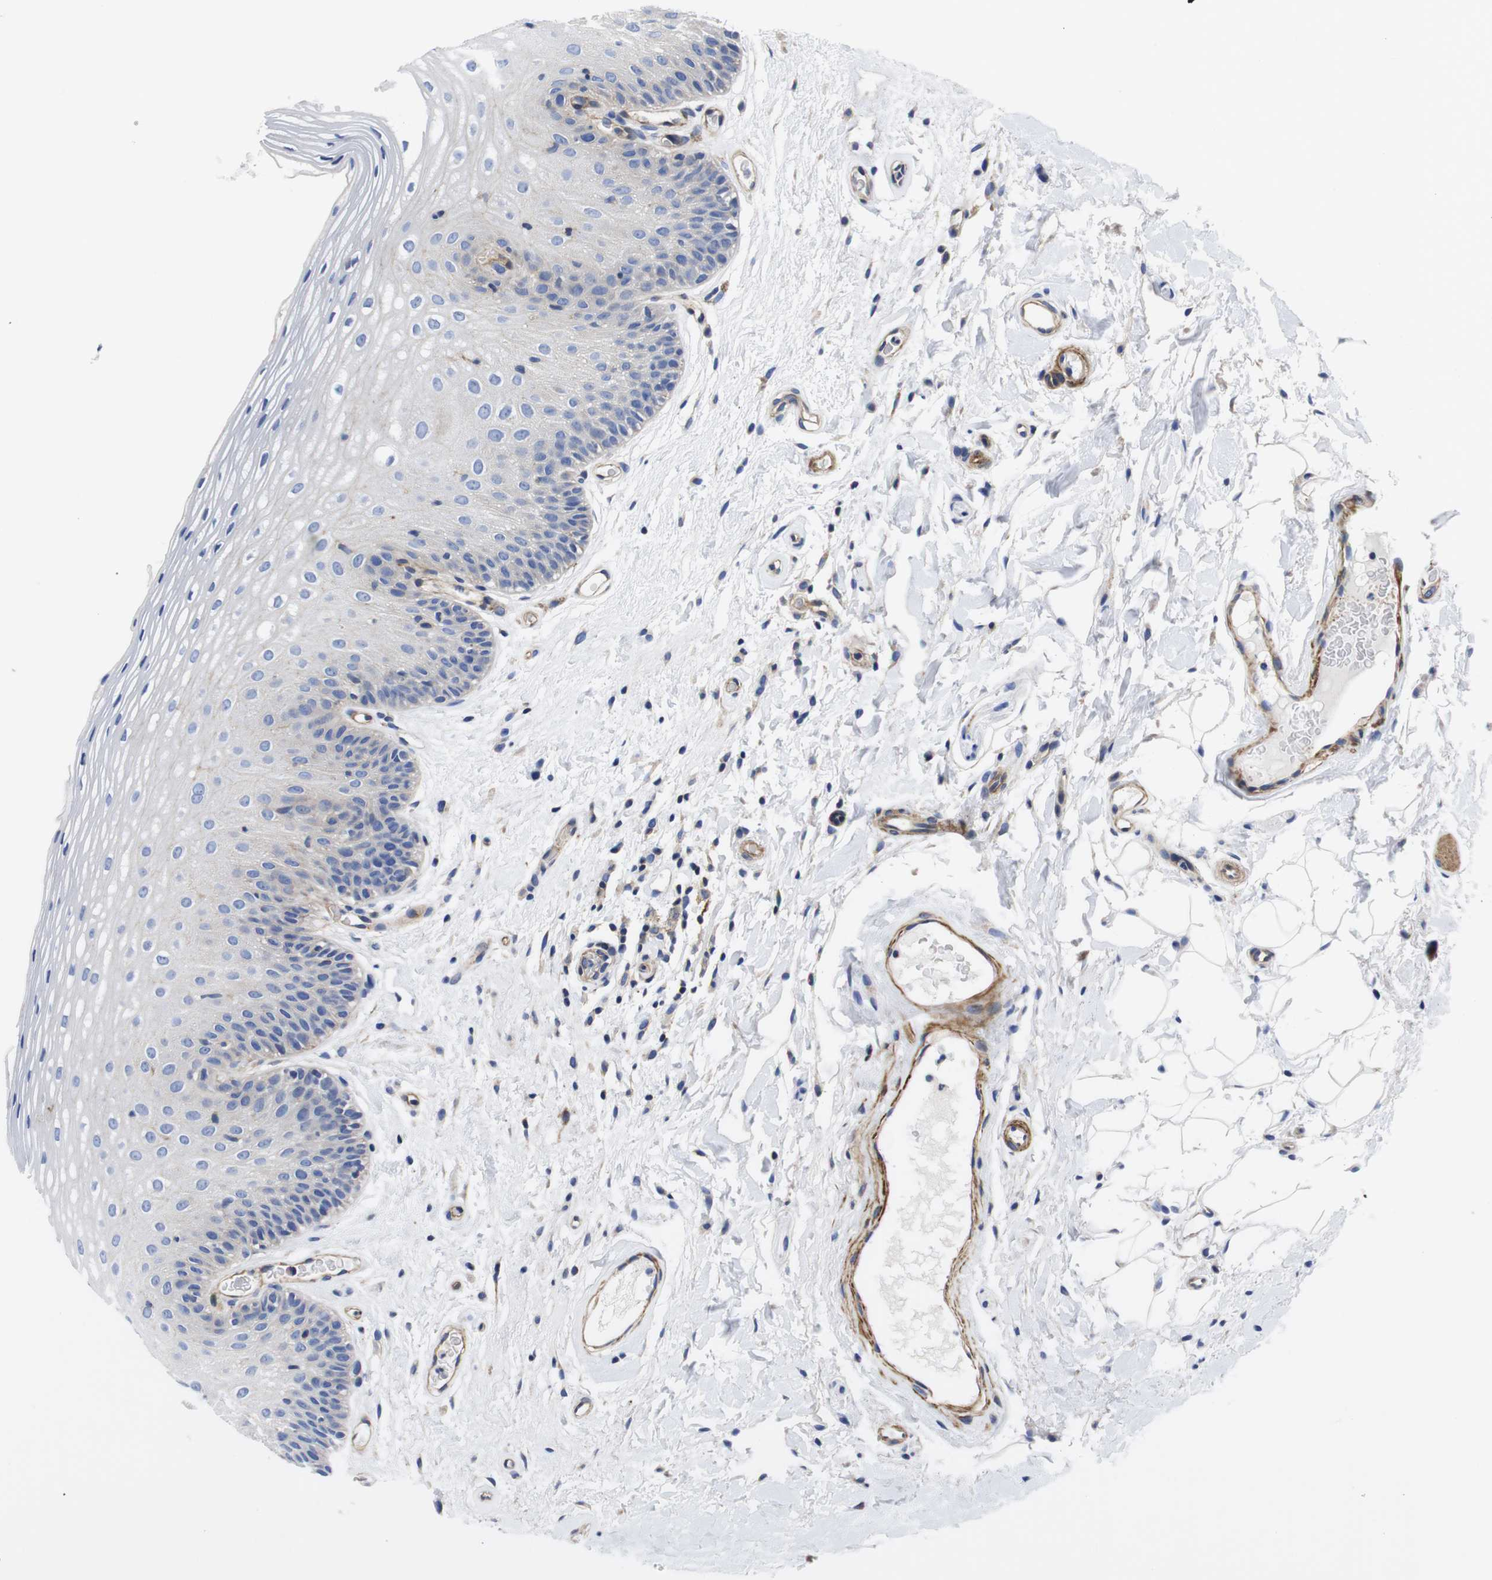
{"staining": {"intensity": "moderate", "quantity": "<25%", "location": "cytoplasmic/membranous"}, "tissue": "oral mucosa", "cell_type": "Squamous epithelial cells", "image_type": "normal", "snomed": [{"axis": "morphology", "description": "Normal tissue, NOS"}, {"axis": "morphology", "description": "Squamous cell carcinoma, NOS"}, {"axis": "topography", "description": "Skeletal muscle"}, {"axis": "topography", "description": "Oral tissue"}], "caption": "Immunohistochemistry image of normal human oral mucosa stained for a protein (brown), which shows low levels of moderate cytoplasmic/membranous positivity in approximately <25% of squamous epithelial cells.", "gene": "GPR4", "patient": {"sex": "male", "age": 71}}